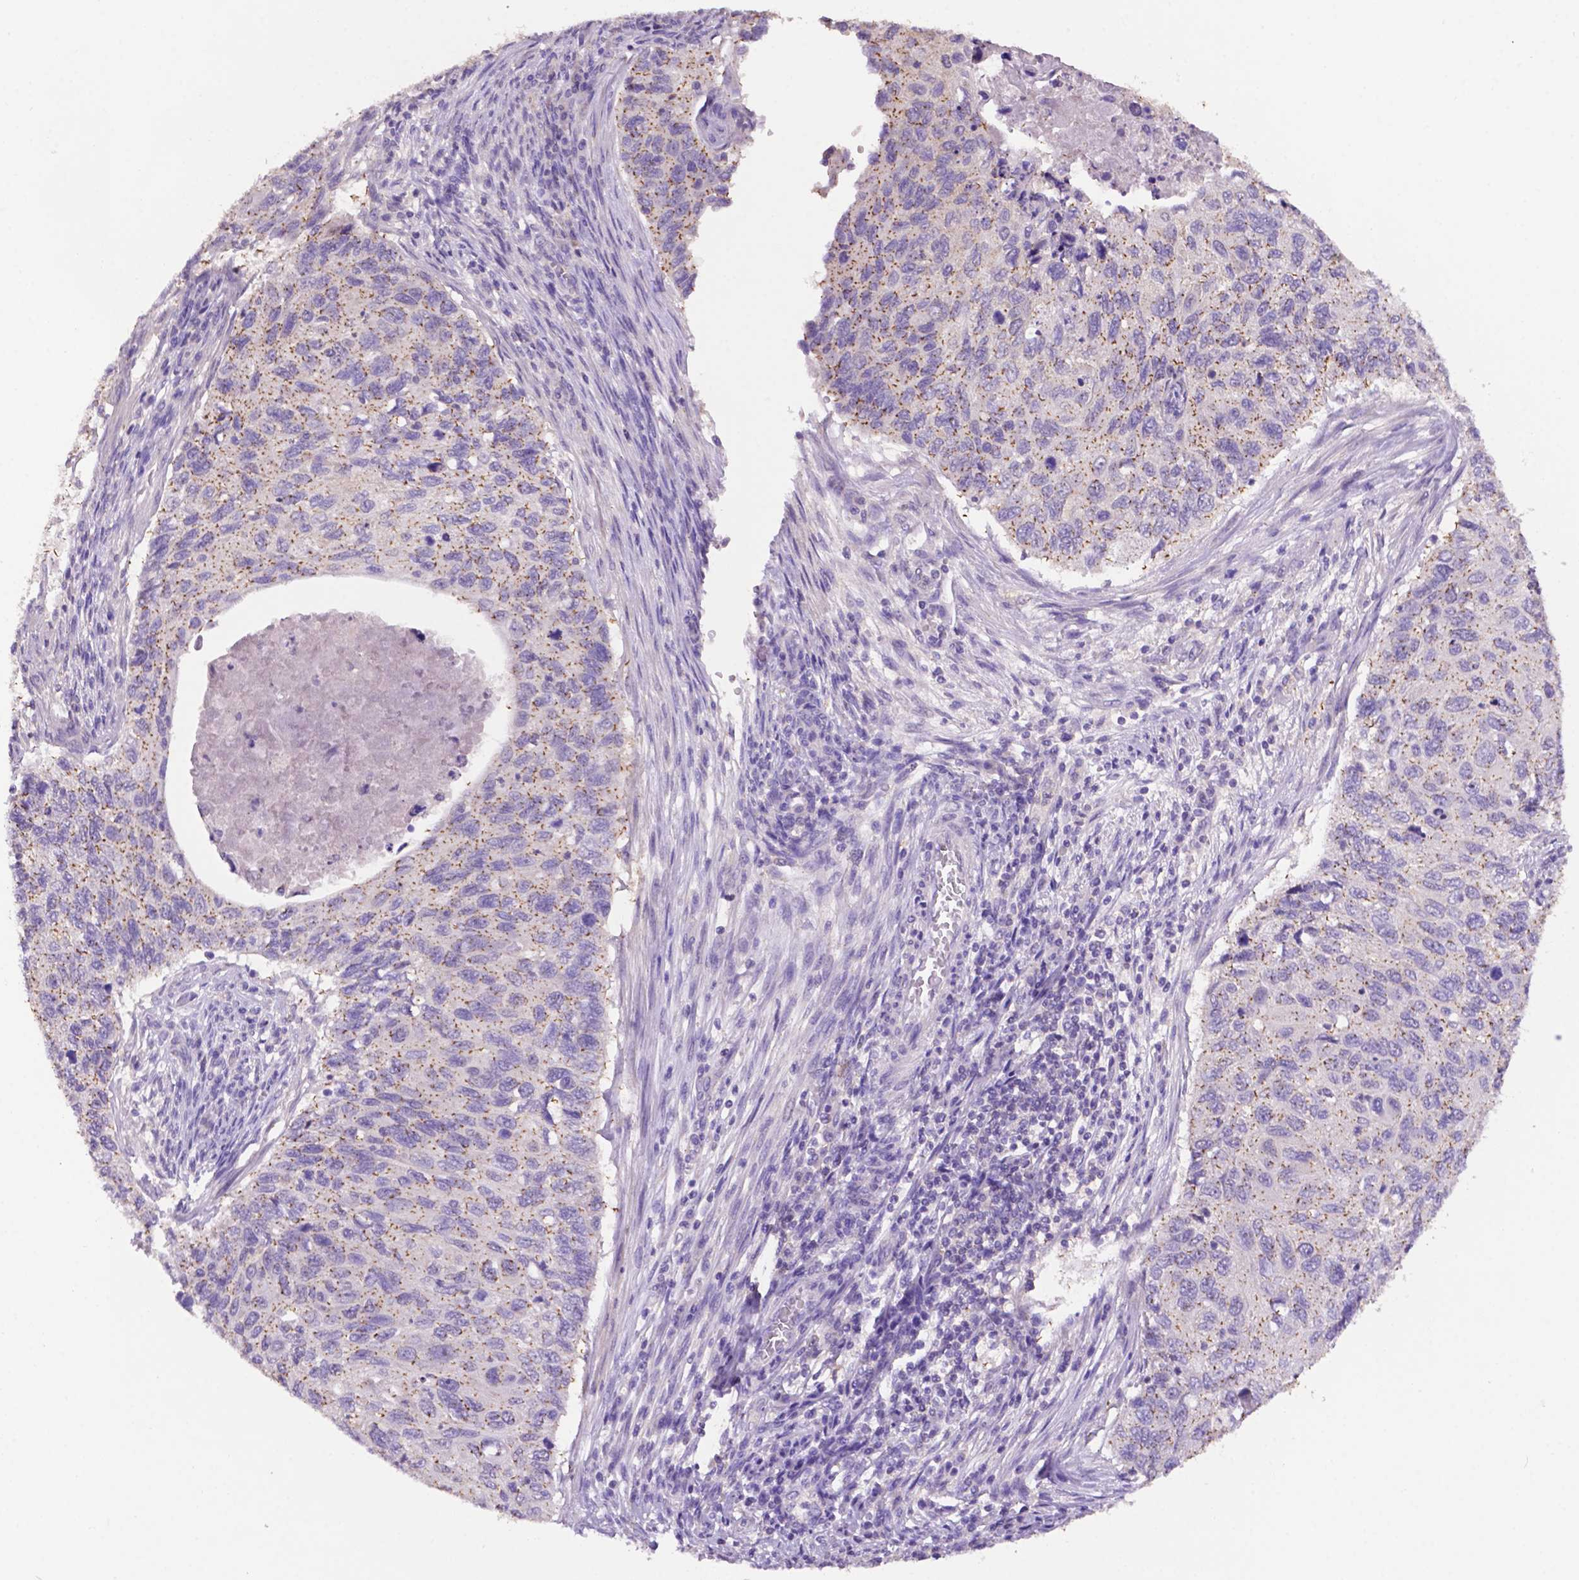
{"staining": {"intensity": "moderate", "quantity": "<25%", "location": "cytoplasmic/membranous"}, "tissue": "cervical cancer", "cell_type": "Tumor cells", "image_type": "cancer", "snomed": [{"axis": "morphology", "description": "Squamous cell carcinoma, NOS"}, {"axis": "topography", "description": "Cervix"}], "caption": "Immunohistochemical staining of squamous cell carcinoma (cervical) reveals moderate cytoplasmic/membranous protein expression in approximately <25% of tumor cells.", "gene": "PRPS2", "patient": {"sex": "female", "age": 70}}